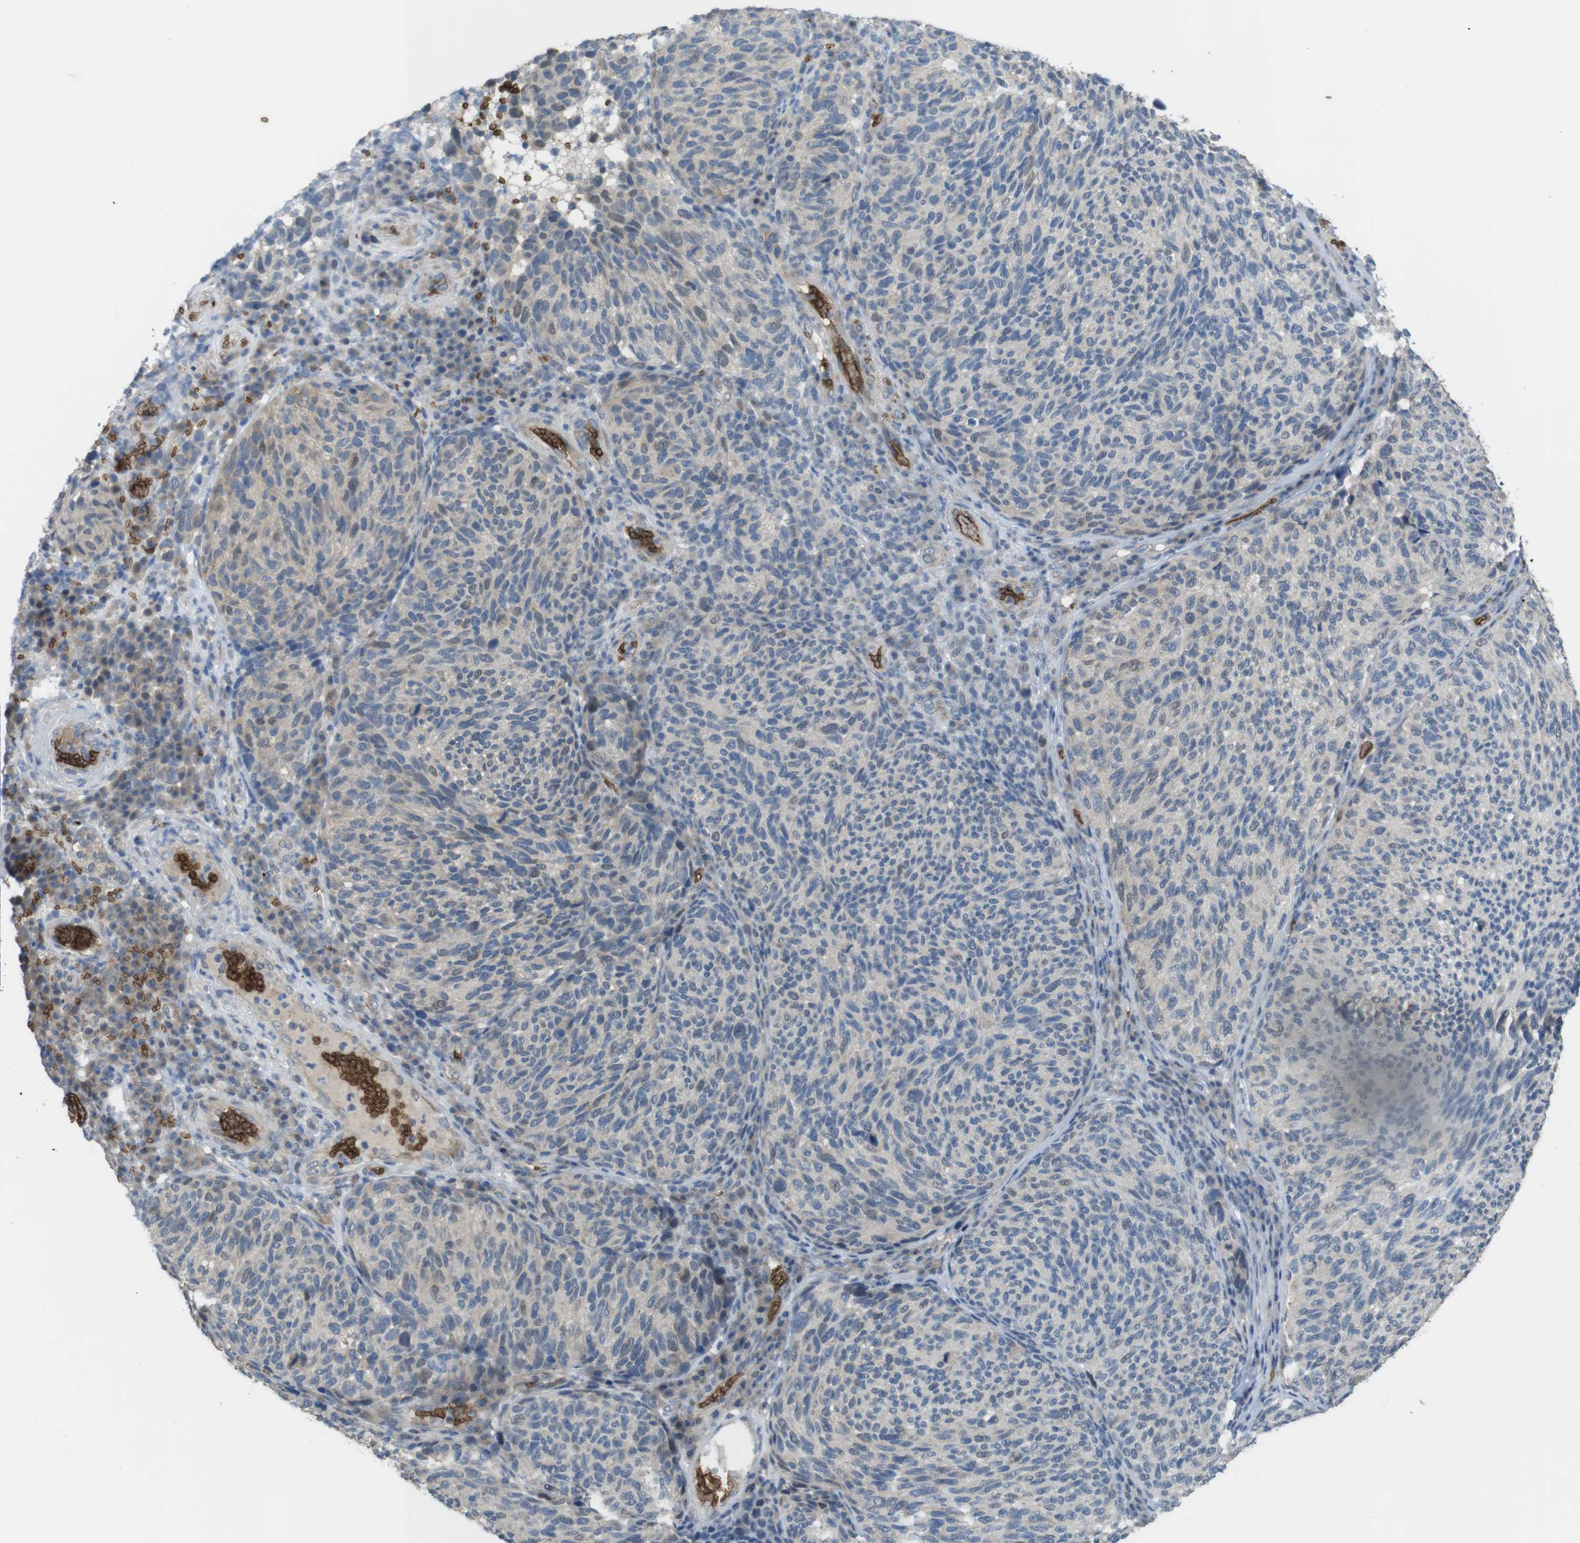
{"staining": {"intensity": "weak", "quantity": "25%-75%", "location": "cytoplasmic/membranous"}, "tissue": "melanoma", "cell_type": "Tumor cells", "image_type": "cancer", "snomed": [{"axis": "morphology", "description": "Malignant melanoma, NOS"}, {"axis": "topography", "description": "Skin"}], "caption": "IHC (DAB (3,3'-diaminobenzidine)) staining of human malignant melanoma exhibits weak cytoplasmic/membranous protein expression in about 25%-75% of tumor cells. (DAB (3,3'-diaminobenzidine) IHC with brightfield microscopy, high magnification).", "gene": "GYPA", "patient": {"sex": "female", "age": 73}}